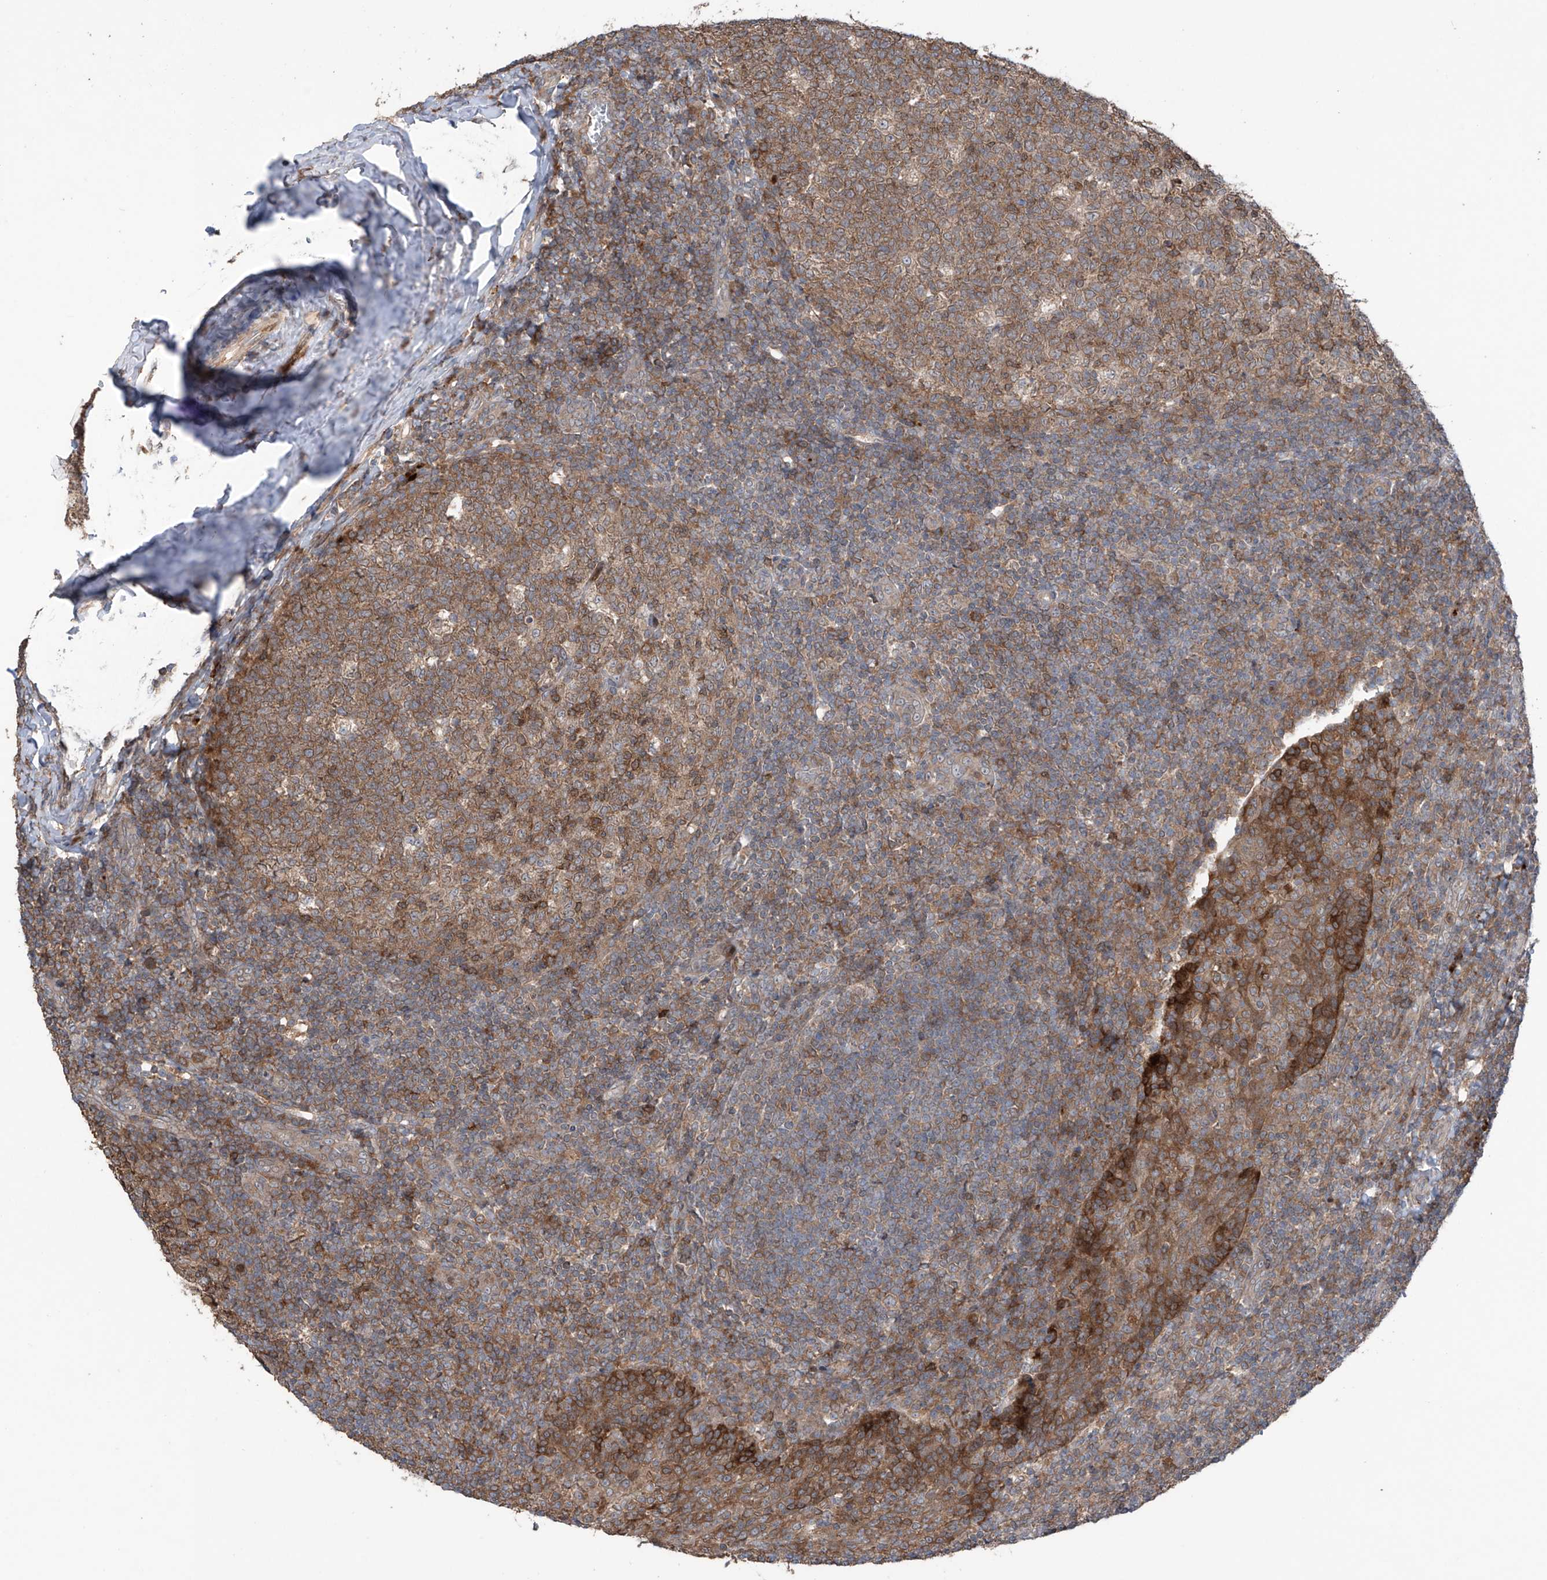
{"staining": {"intensity": "moderate", "quantity": ">75%", "location": "cytoplasmic/membranous"}, "tissue": "tonsil", "cell_type": "Germinal center cells", "image_type": "normal", "snomed": [{"axis": "morphology", "description": "Normal tissue, NOS"}, {"axis": "topography", "description": "Tonsil"}], "caption": "DAB immunohistochemical staining of normal human tonsil demonstrates moderate cytoplasmic/membranous protein positivity in about >75% of germinal center cells.", "gene": "SAMD3", "patient": {"sex": "female", "age": 19}}